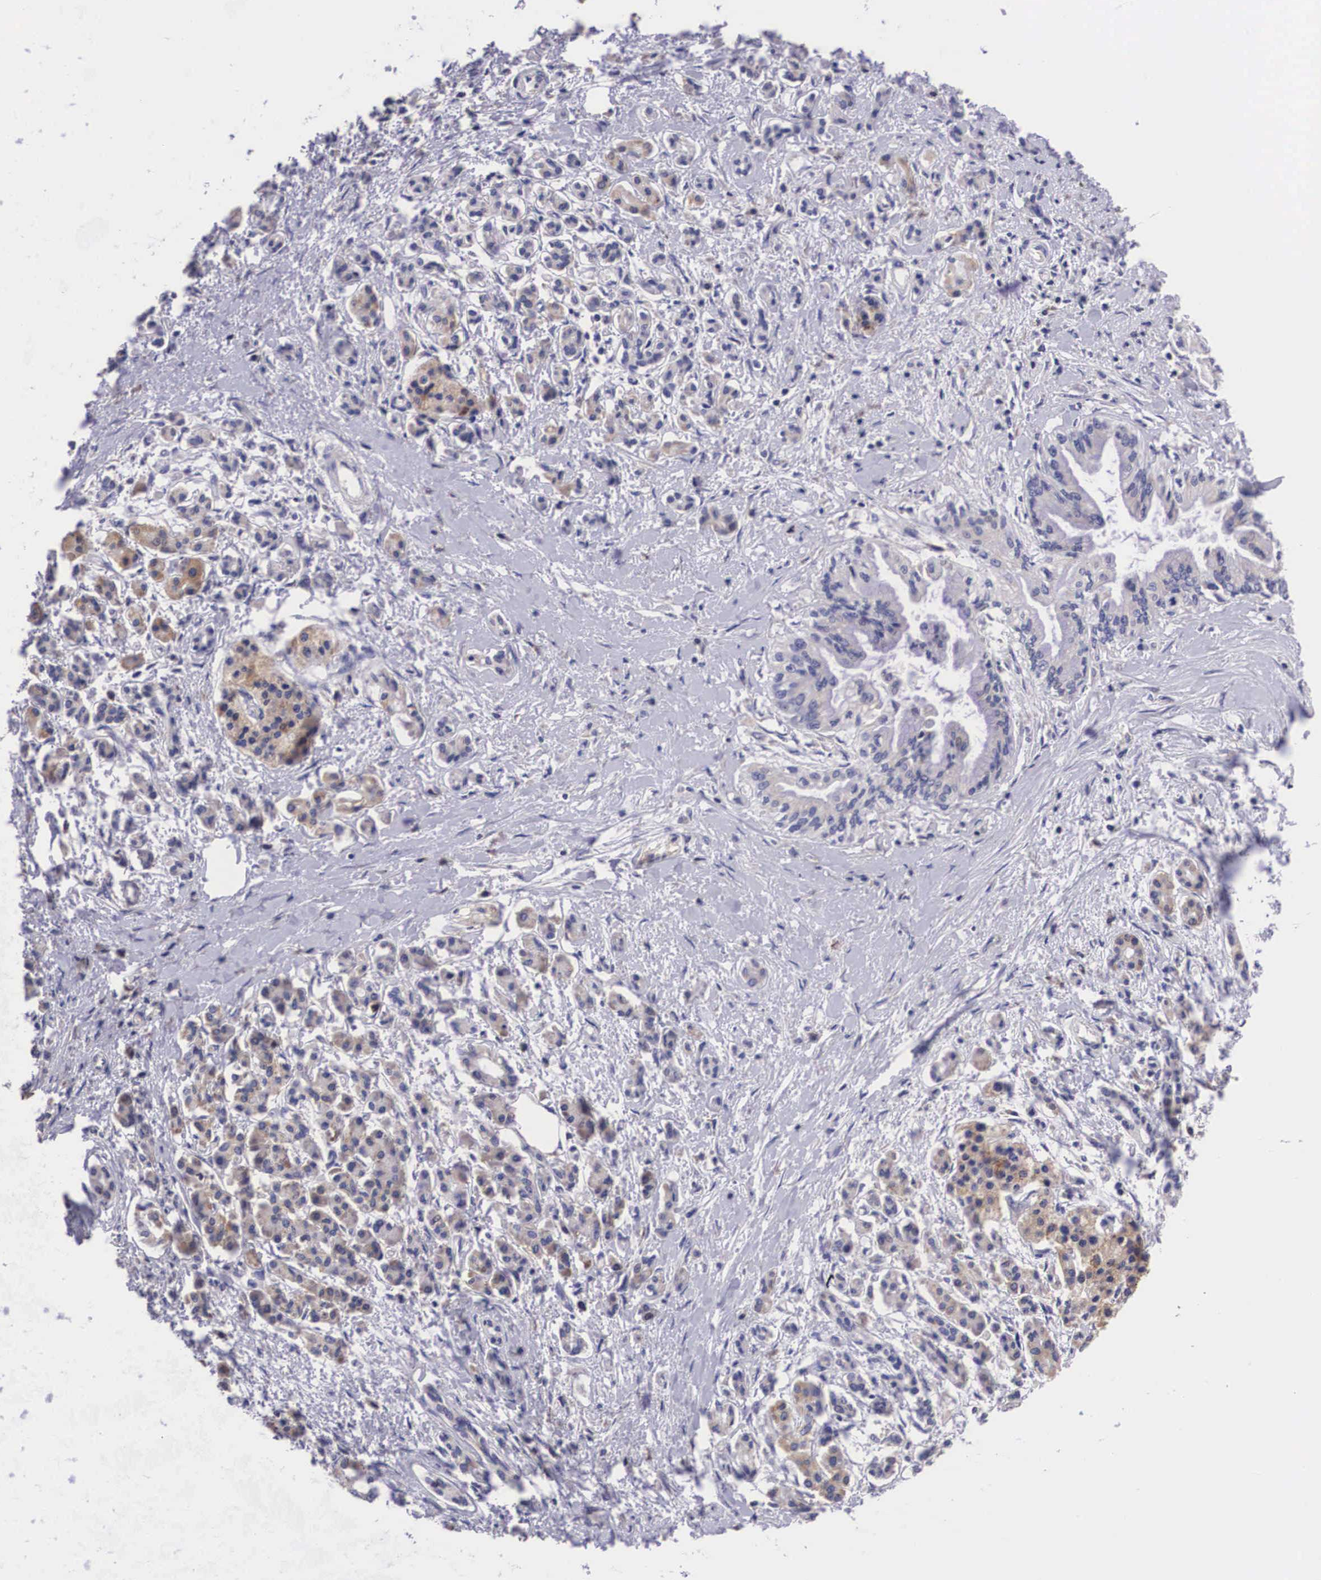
{"staining": {"intensity": "weak", "quantity": "<25%", "location": "cytoplasmic/membranous"}, "tissue": "pancreatic cancer", "cell_type": "Tumor cells", "image_type": "cancer", "snomed": [{"axis": "morphology", "description": "Adenocarcinoma, NOS"}, {"axis": "topography", "description": "Pancreas"}], "caption": "This is an immunohistochemistry (IHC) image of human pancreatic cancer (adenocarcinoma). There is no expression in tumor cells.", "gene": "ARG2", "patient": {"sex": "female", "age": 64}}